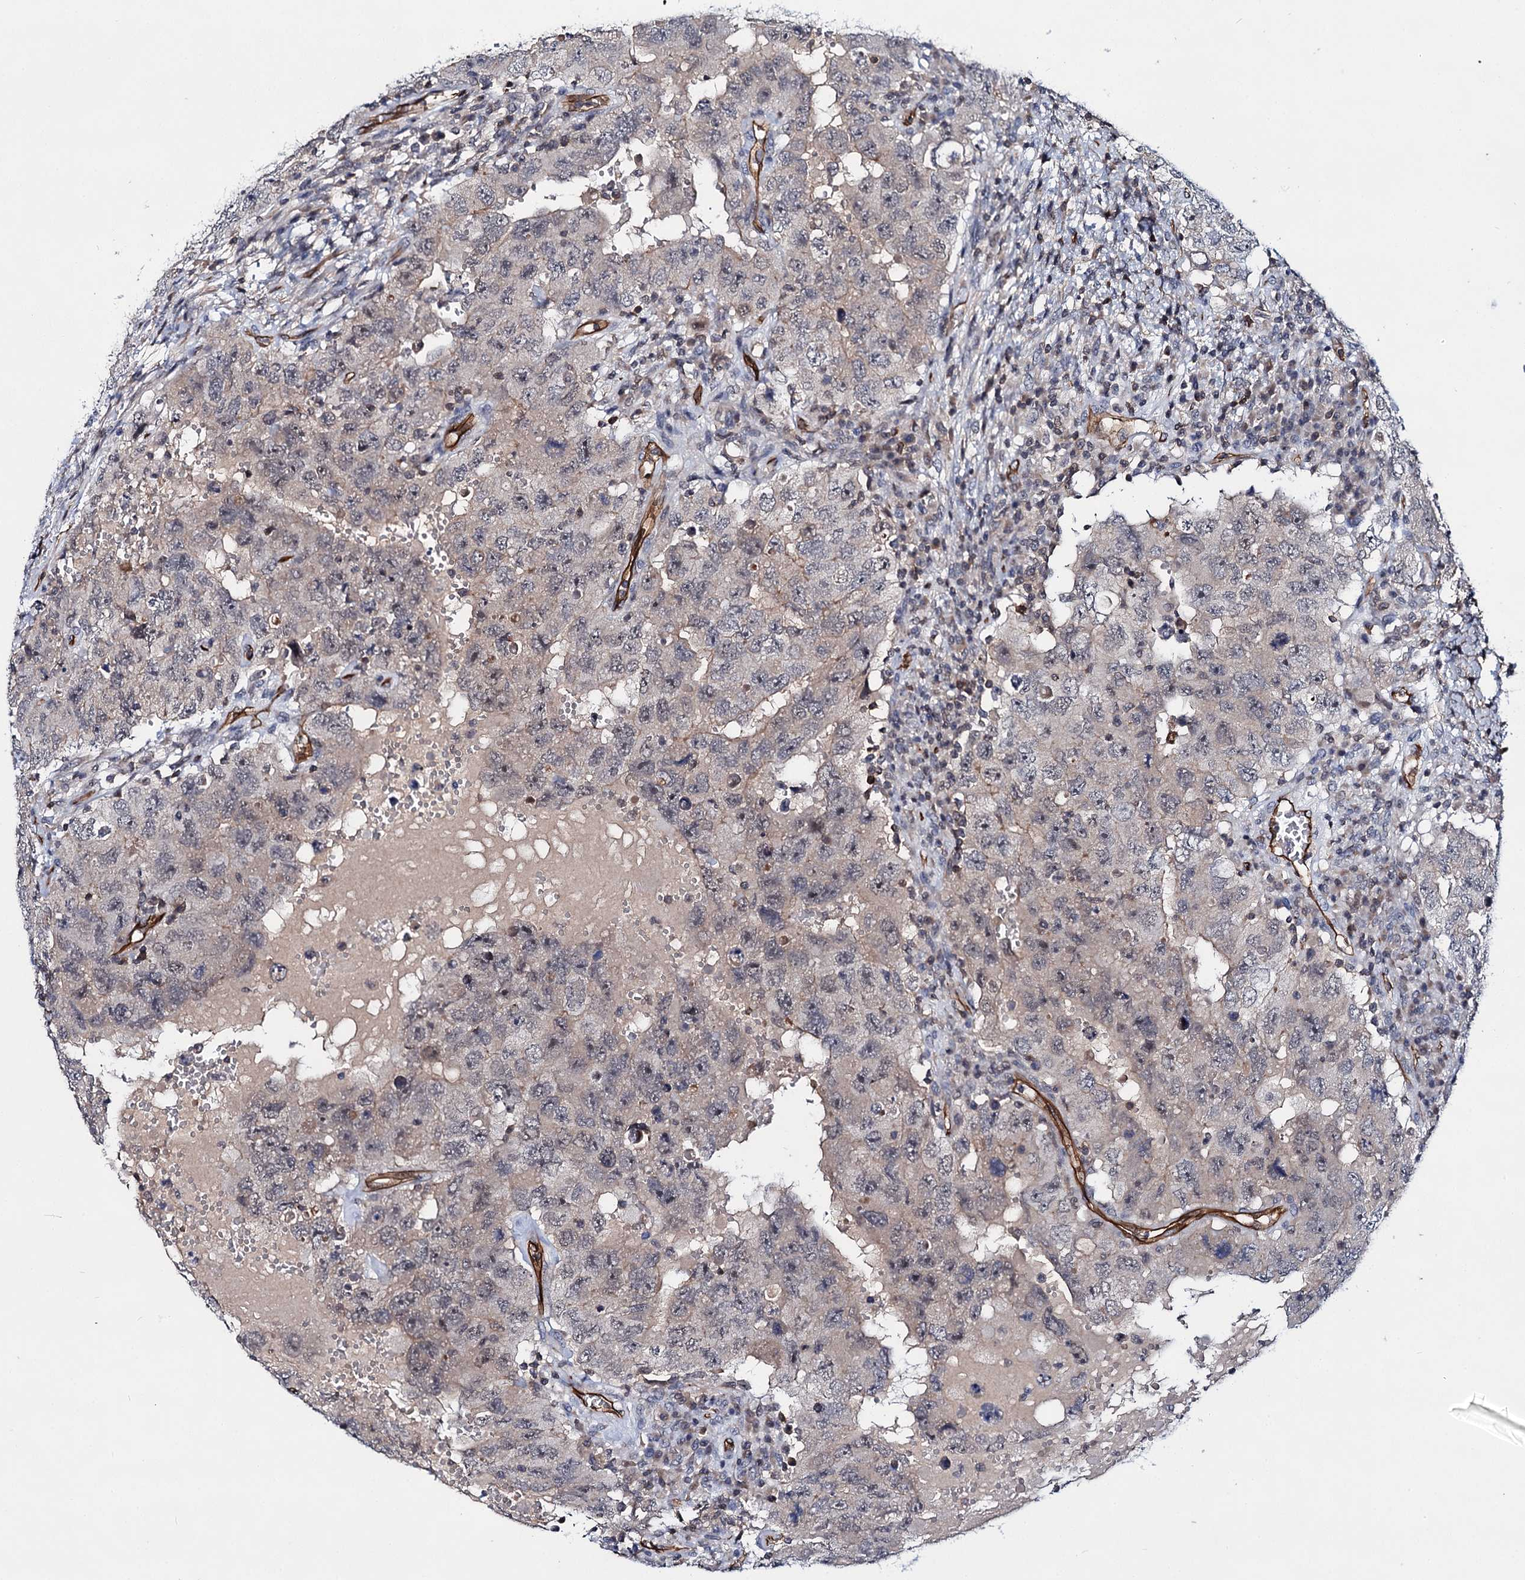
{"staining": {"intensity": "weak", "quantity": "<25%", "location": "cytoplasmic/membranous"}, "tissue": "testis cancer", "cell_type": "Tumor cells", "image_type": "cancer", "snomed": [{"axis": "morphology", "description": "Carcinoma, Embryonal, NOS"}, {"axis": "topography", "description": "Testis"}], "caption": "Tumor cells show no significant protein positivity in embryonal carcinoma (testis). (DAB IHC with hematoxylin counter stain).", "gene": "ABLIM1", "patient": {"sex": "male", "age": 26}}